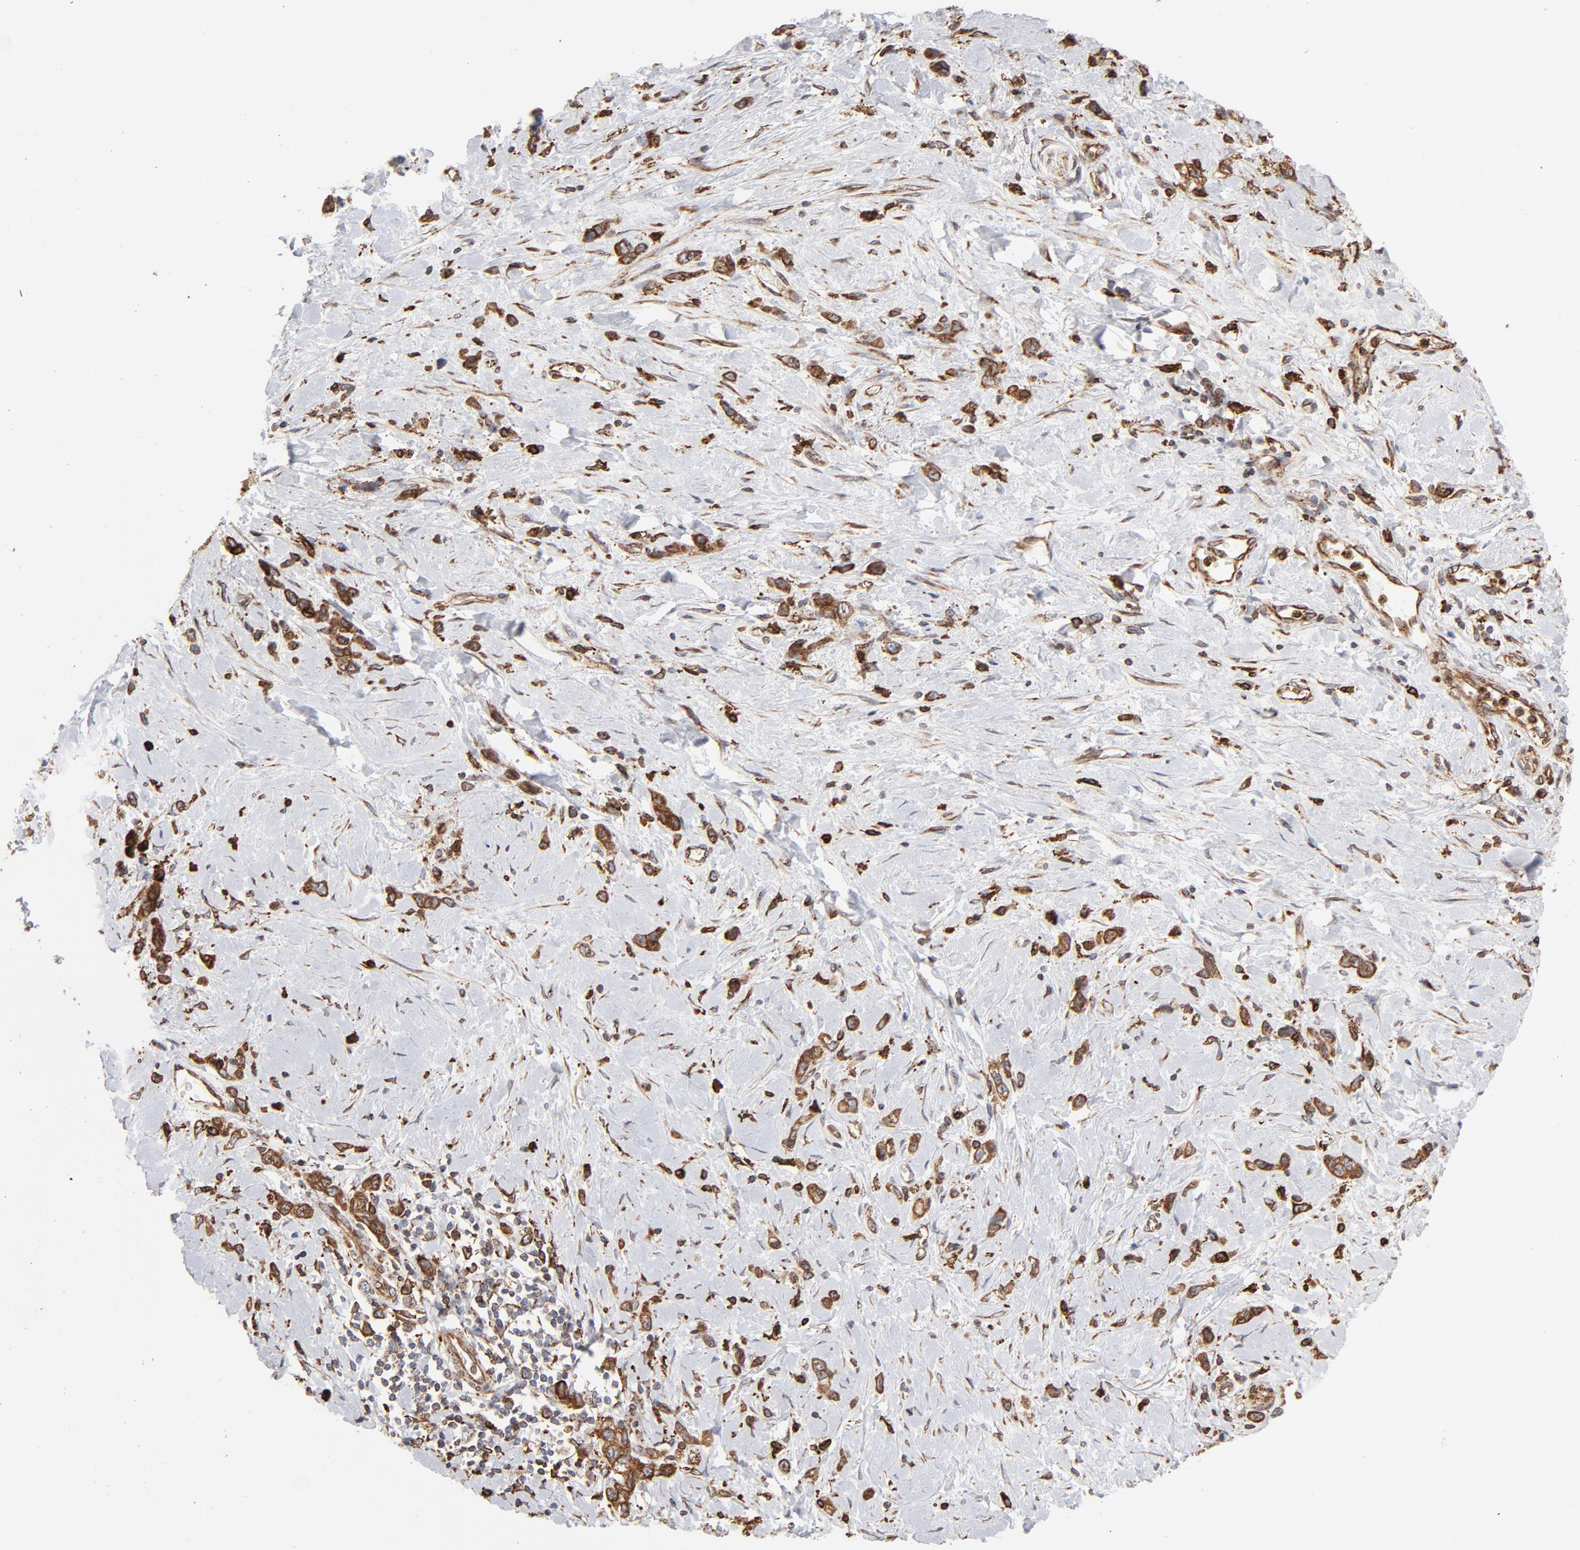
{"staining": {"intensity": "strong", "quantity": ">75%", "location": "cytoplasmic/membranous"}, "tissue": "stomach cancer", "cell_type": "Tumor cells", "image_type": "cancer", "snomed": [{"axis": "morphology", "description": "Normal tissue, NOS"}, {"axis": "morphology", "description": "Adenocarcinoma, NOS"}, {"axis": "morphology", "description": "Adenocarcinoma, High grade"}, {"axis": "topography", "description": "Stomach, upper"}, {"axis": "topography", "description": "Stomach"}], "caption": "IHC of stomach adenocarcinoma (high-grade) displays high levels of strong cytoplasmic/membranous positivity in about >75% of tumor cells. The staining was performed using DAB to visualize the protein expression in brown, while the nuclei were stained in blue with hematoxylin (Magnification: 20x).", "gene": "CANX", "patient": {"sex": "female", "age": 65}}